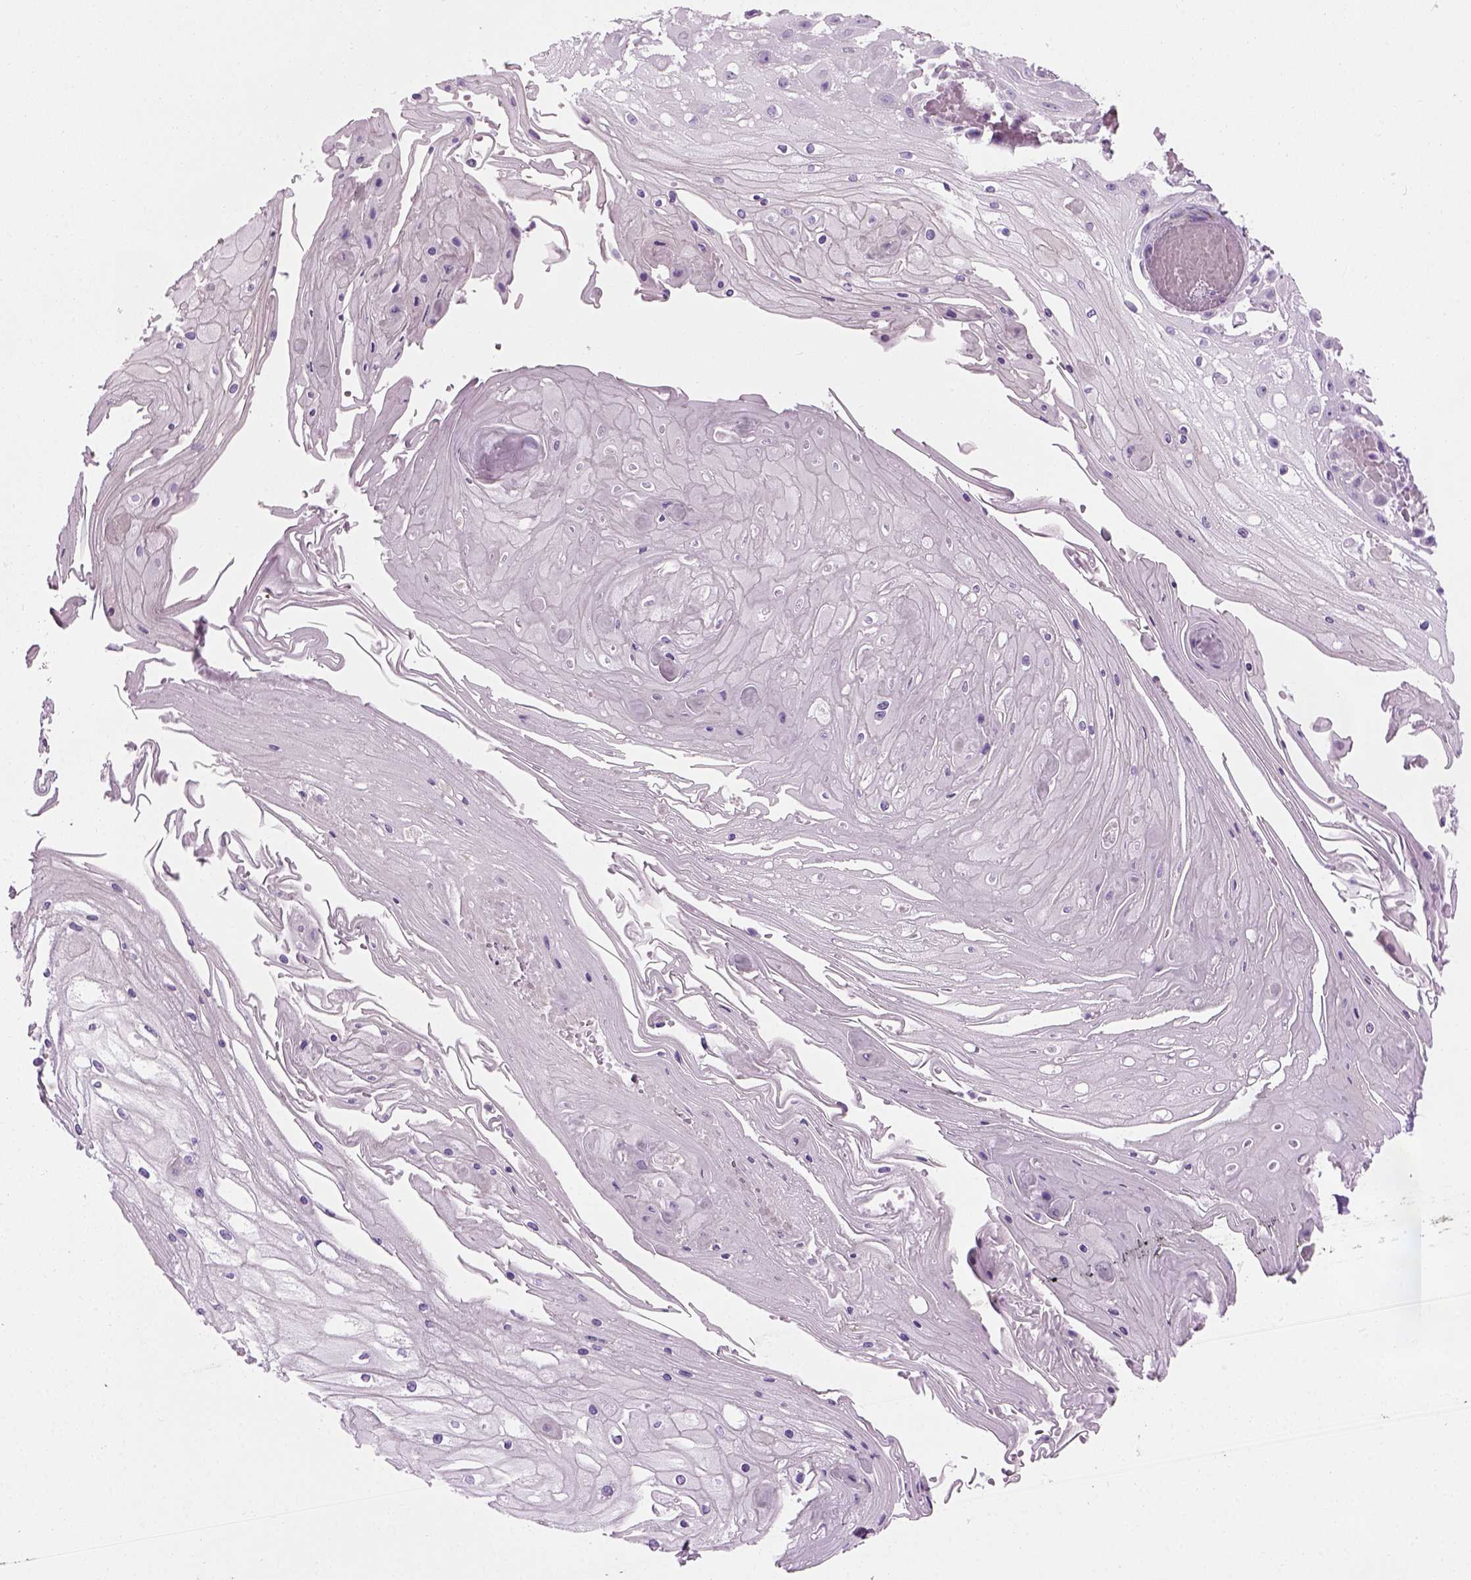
{"staining": {"intensity": "negative", "quantity": "none", "location": "none"}, "tissue": "skin cancer", "cell_type": "Tumor cells", "image_type": "cancer", "snomed": [{"axis": "morphology", "description": "Squamous cell carcinoma, NOS"}, {"axis": "topography", "description": "Skin"}], "caption": "IHC photomicrograph of human skin squamous cell carcinoma stained for a protein (brown), which displays no positivity in tumor cells. (Brightfield microscopy of DAB (3,3'-diaminobenzidine) immunohistochemistry at high magnification).", "gene": "CIBAR2", "patient": {"sex": "male", "age": 70}}